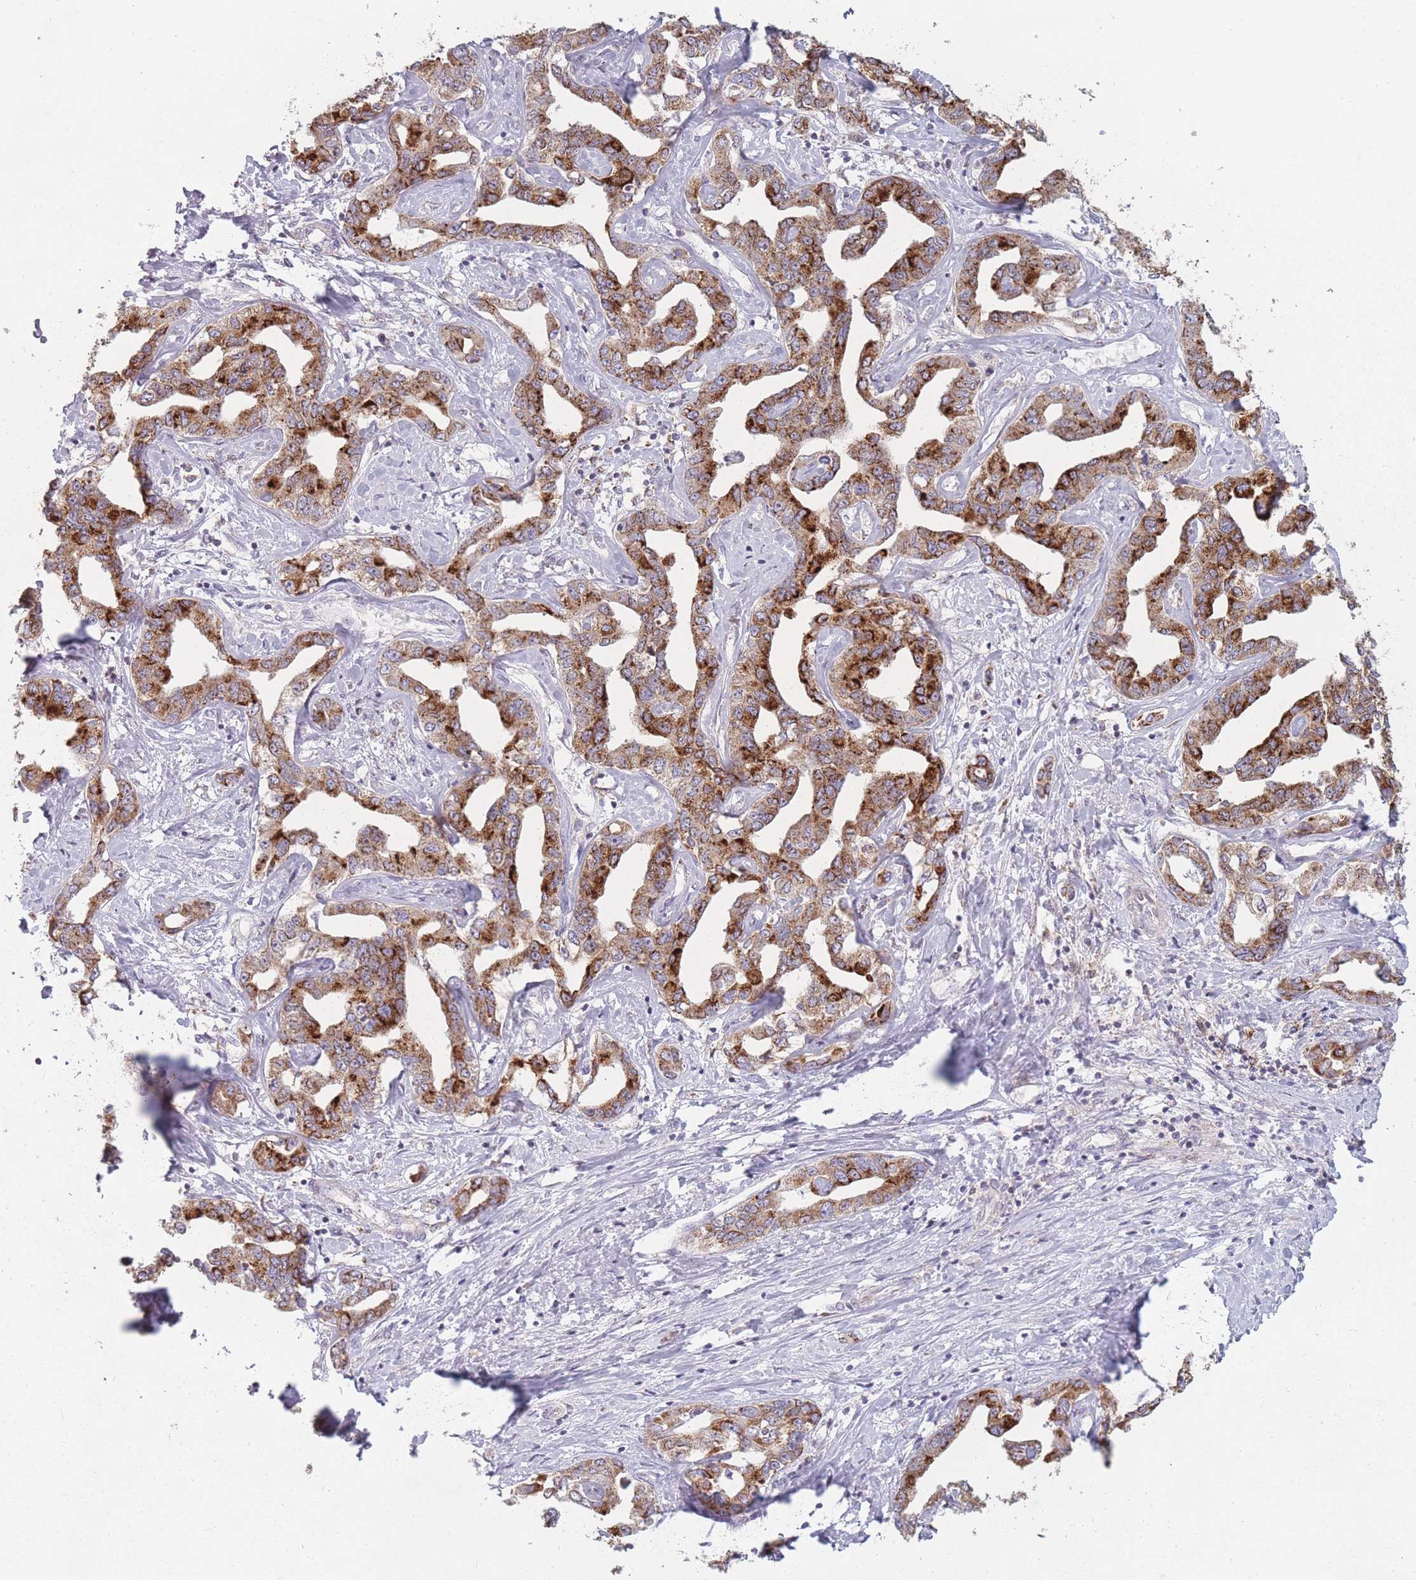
{"staining": {"intensity": "strong", "quantity": "25%-75%", "location": "cytoplasmic/membranous"}, "tissue": "liver cancer", "cell_type": "Tumor cells", "image_type": "cancer", "snomed": [{"axis": "morphology", "description": "Cholangiocarcinoma"}, {"axis": "topography", "description": "Liver"}], "caption": "The image reveals staining of cholangiocarcinoma (liver), revealing strong cytoplasmic/membranous protein positivity (brown color) within tumor cells.", "gene": "PEX11B", "patient": {"sex": "male", "age": 59}}